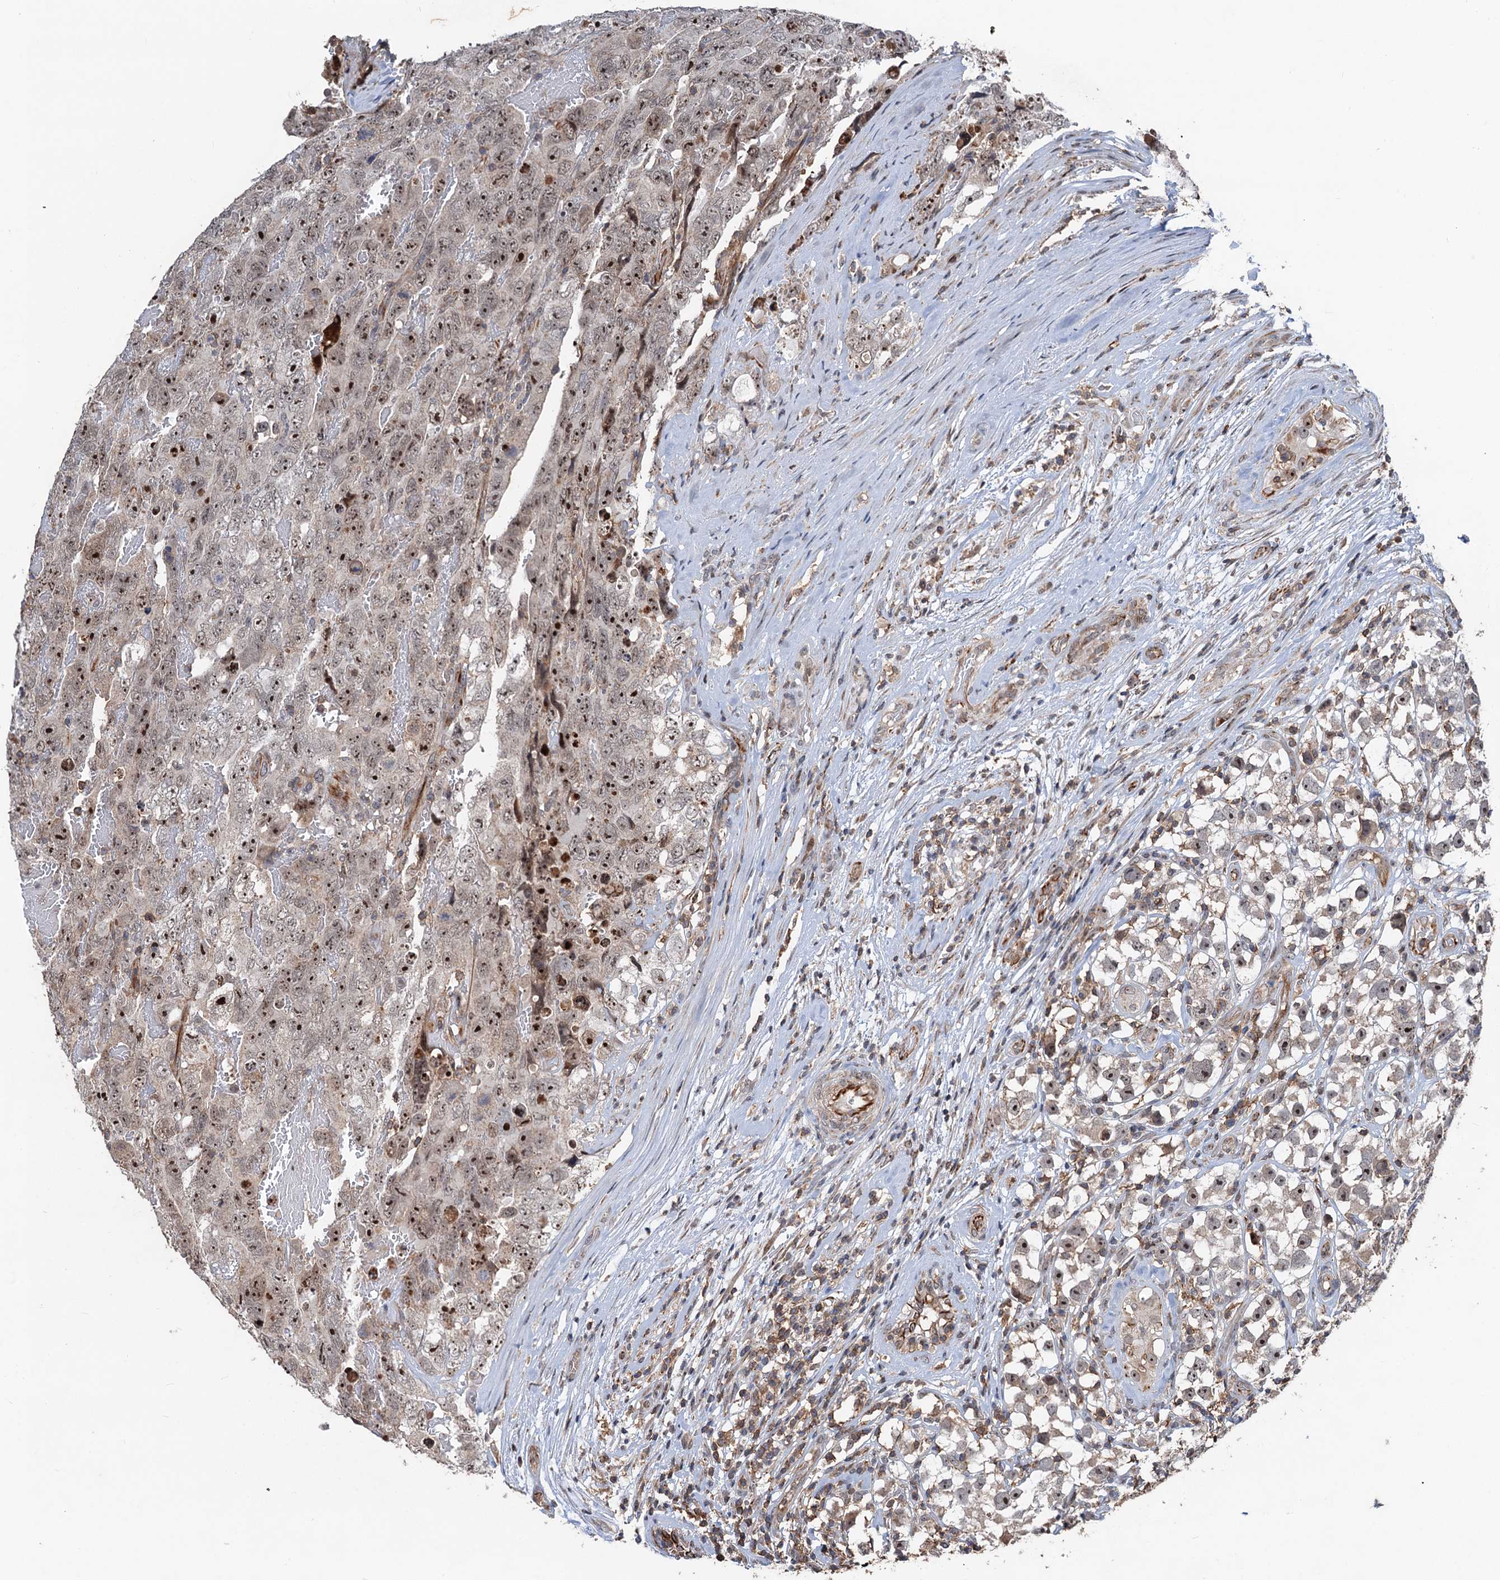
{"staining": {"intensity": "moderate", "quantity": ">75%", "location": "nuclear"}, "tissue": "testis cancer", "cell_type": "Tumor cells", "image_type": "cancer", "snomed": [{"axis": "morphology", "description": "Carcinoma, Embryonal, NOS"}, {"axis": "topography", "description": "Testis"}], "caption": "An image of human embryonal carcinoma (testis) stained for a protein exhibits moderate nuclear brown staining in tumor cells. Immunohistochemistry (ihc) stains the protein of interest in brown and the nuclei are stained blue.", "gene": "TMA16", "patient": {"sex": "male", "age": 45}}